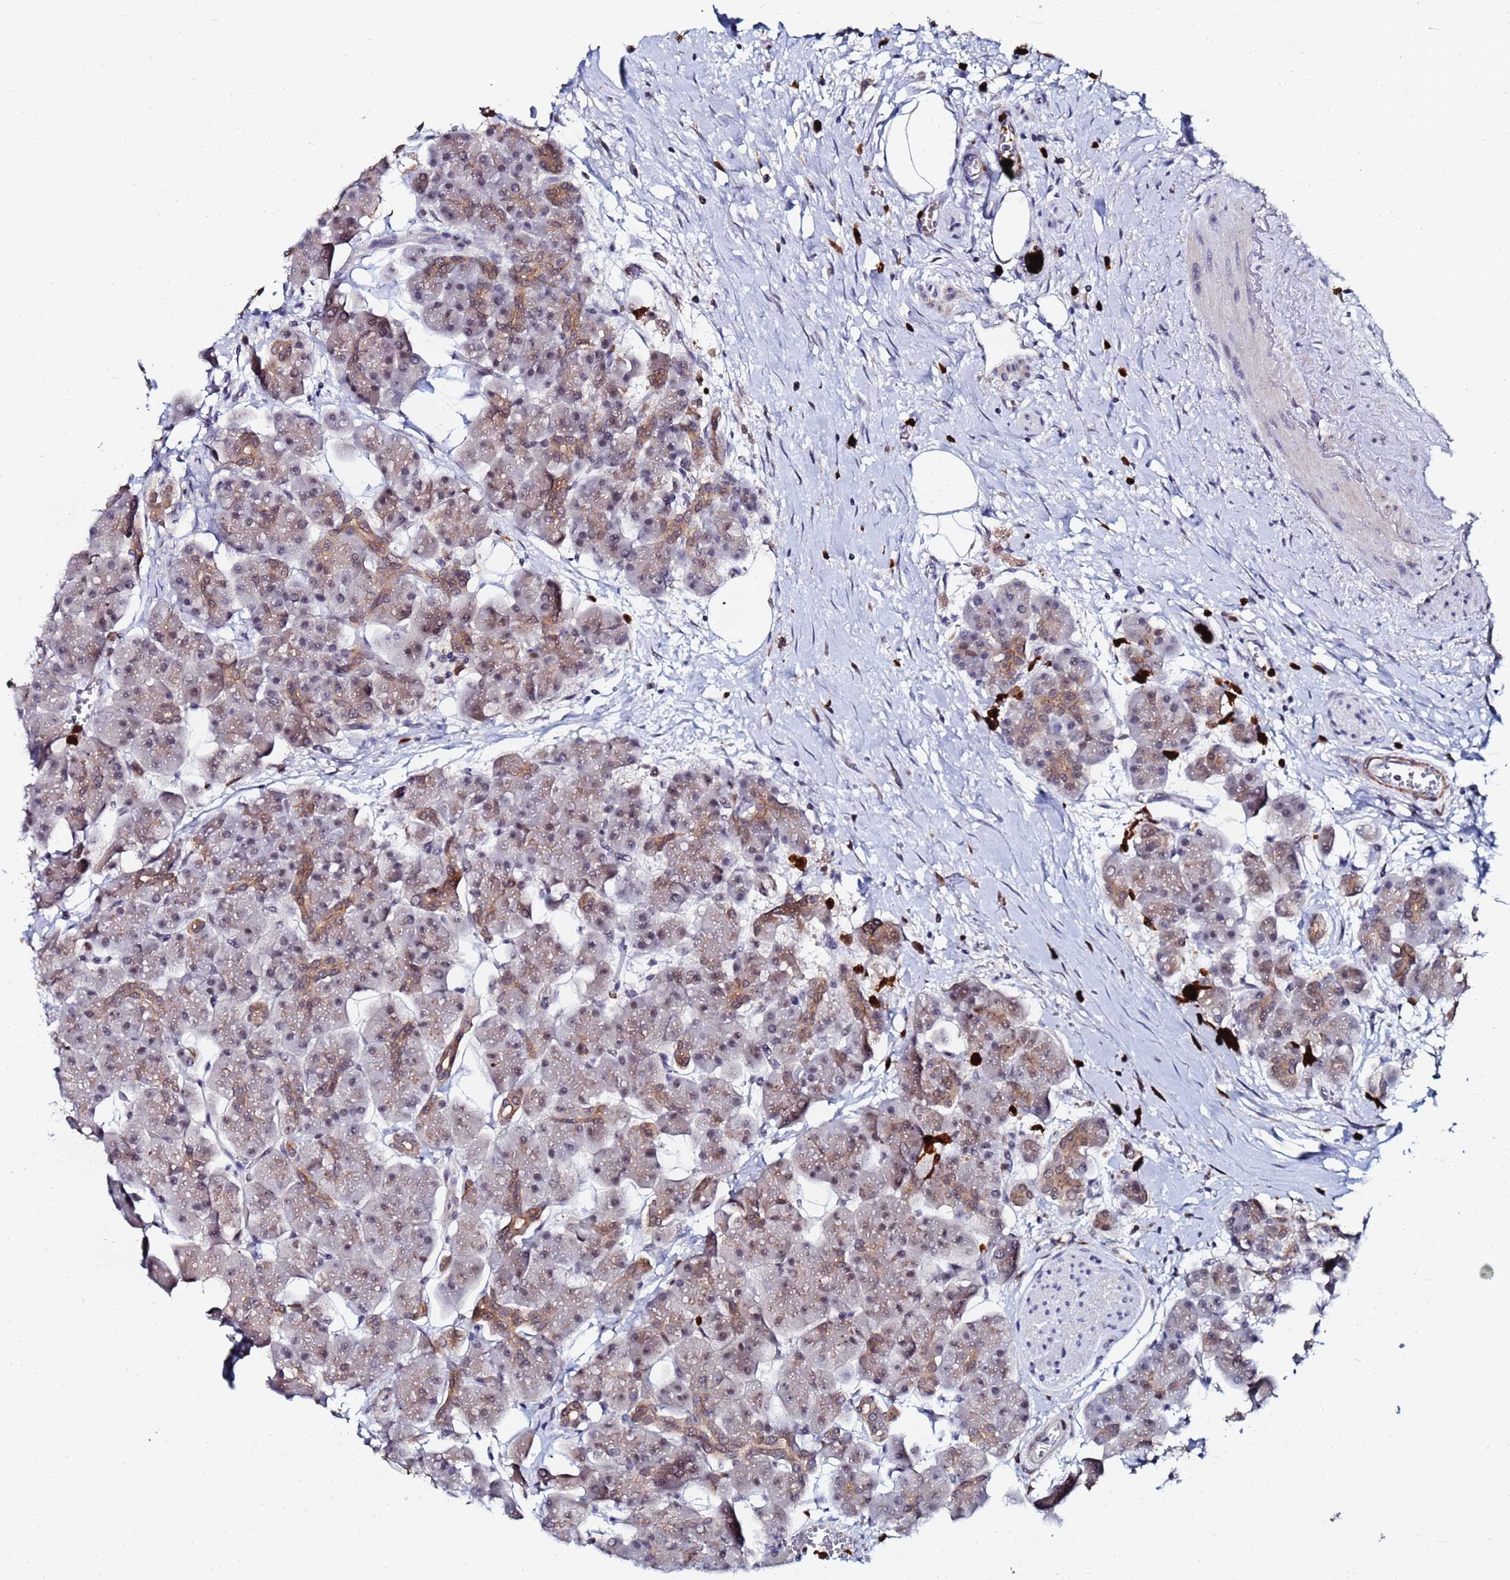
{"staining": {"intensity": "moderate", "quantity": "<25%", "location": "cytoplasmic/membranous"}, "tissue": "pancreas", "cell_type": "Exocrine glandular cells", "image_type": "normal", "snomed": [{"axis": "morphology", "description": "Normal tissue, NOS"}, {"axis": "topography", "description": "Pancreas"}], "caption": "Immunohistochemistry (IHC) photomicrograph of normal human pancreas stained for a protein (brown), which reveals low levels of moderate cytoplasmic/membranous expression in approximately <25% of exocrine glandular cells.", "gene": "MTCL1", "patient": {"sex": "male", "age": 66}}